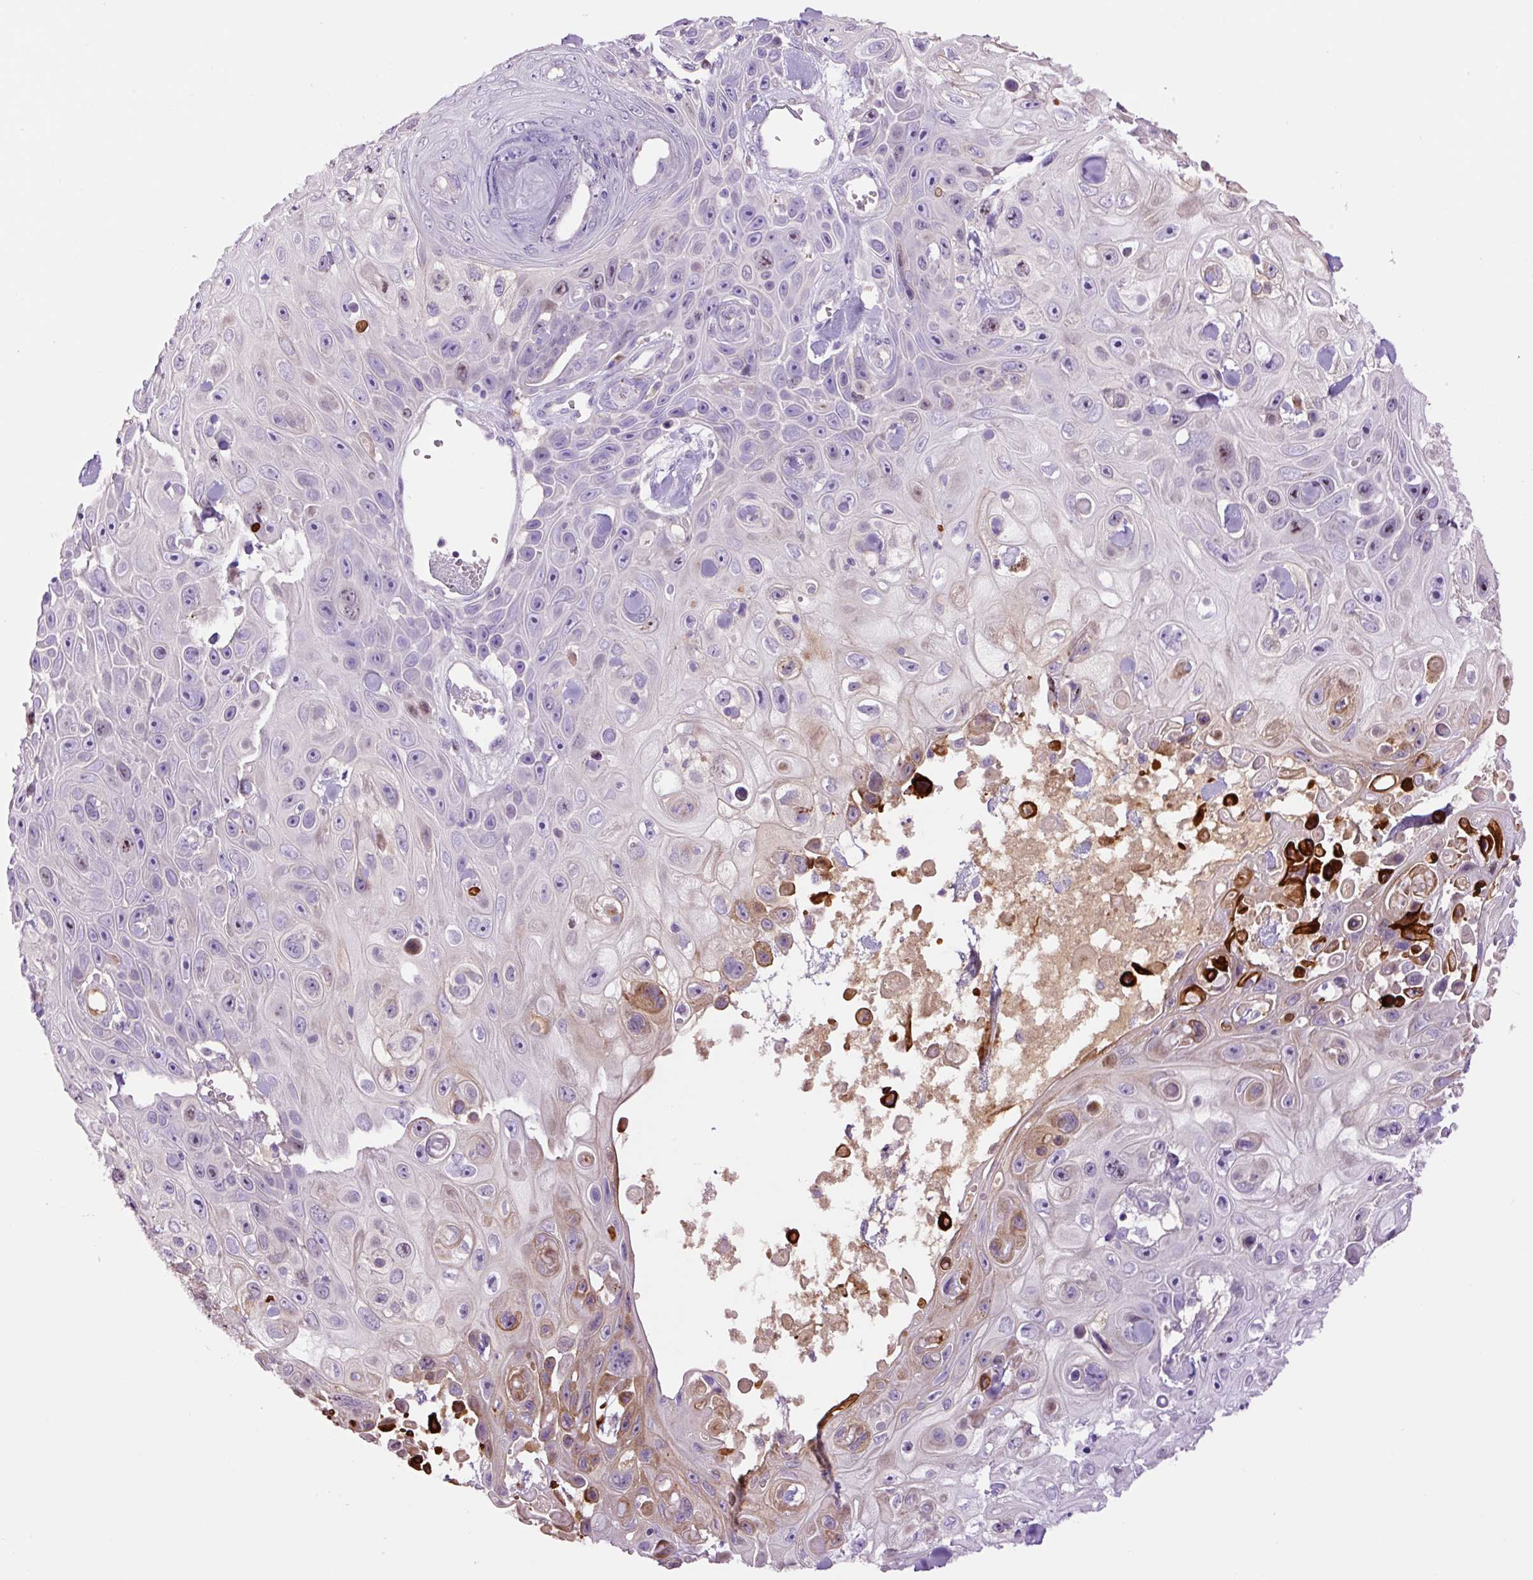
{"staining": {"intensity": "moderate", "quantity": "<25%", "location": "cytoplasmic/membranous"}, "tissue": "skin cancer", "cell_type": "Tumor cells", "image_type": "cancer", "snomed": [{"axis": "morphology", "description": "Squamous cell carcinoma, NOS"}, {"axis": "topography", "description": "Skin"}], "caption": "This is an image of immunohistochemistry (IHC) staining of skin cancer (squamous cell carcinoma), which shows moderate expression in the cytoplasmic/membranous of tumor cells.", "gene": "DPPA4", "patient": {"sex": "male", "age": 82}}